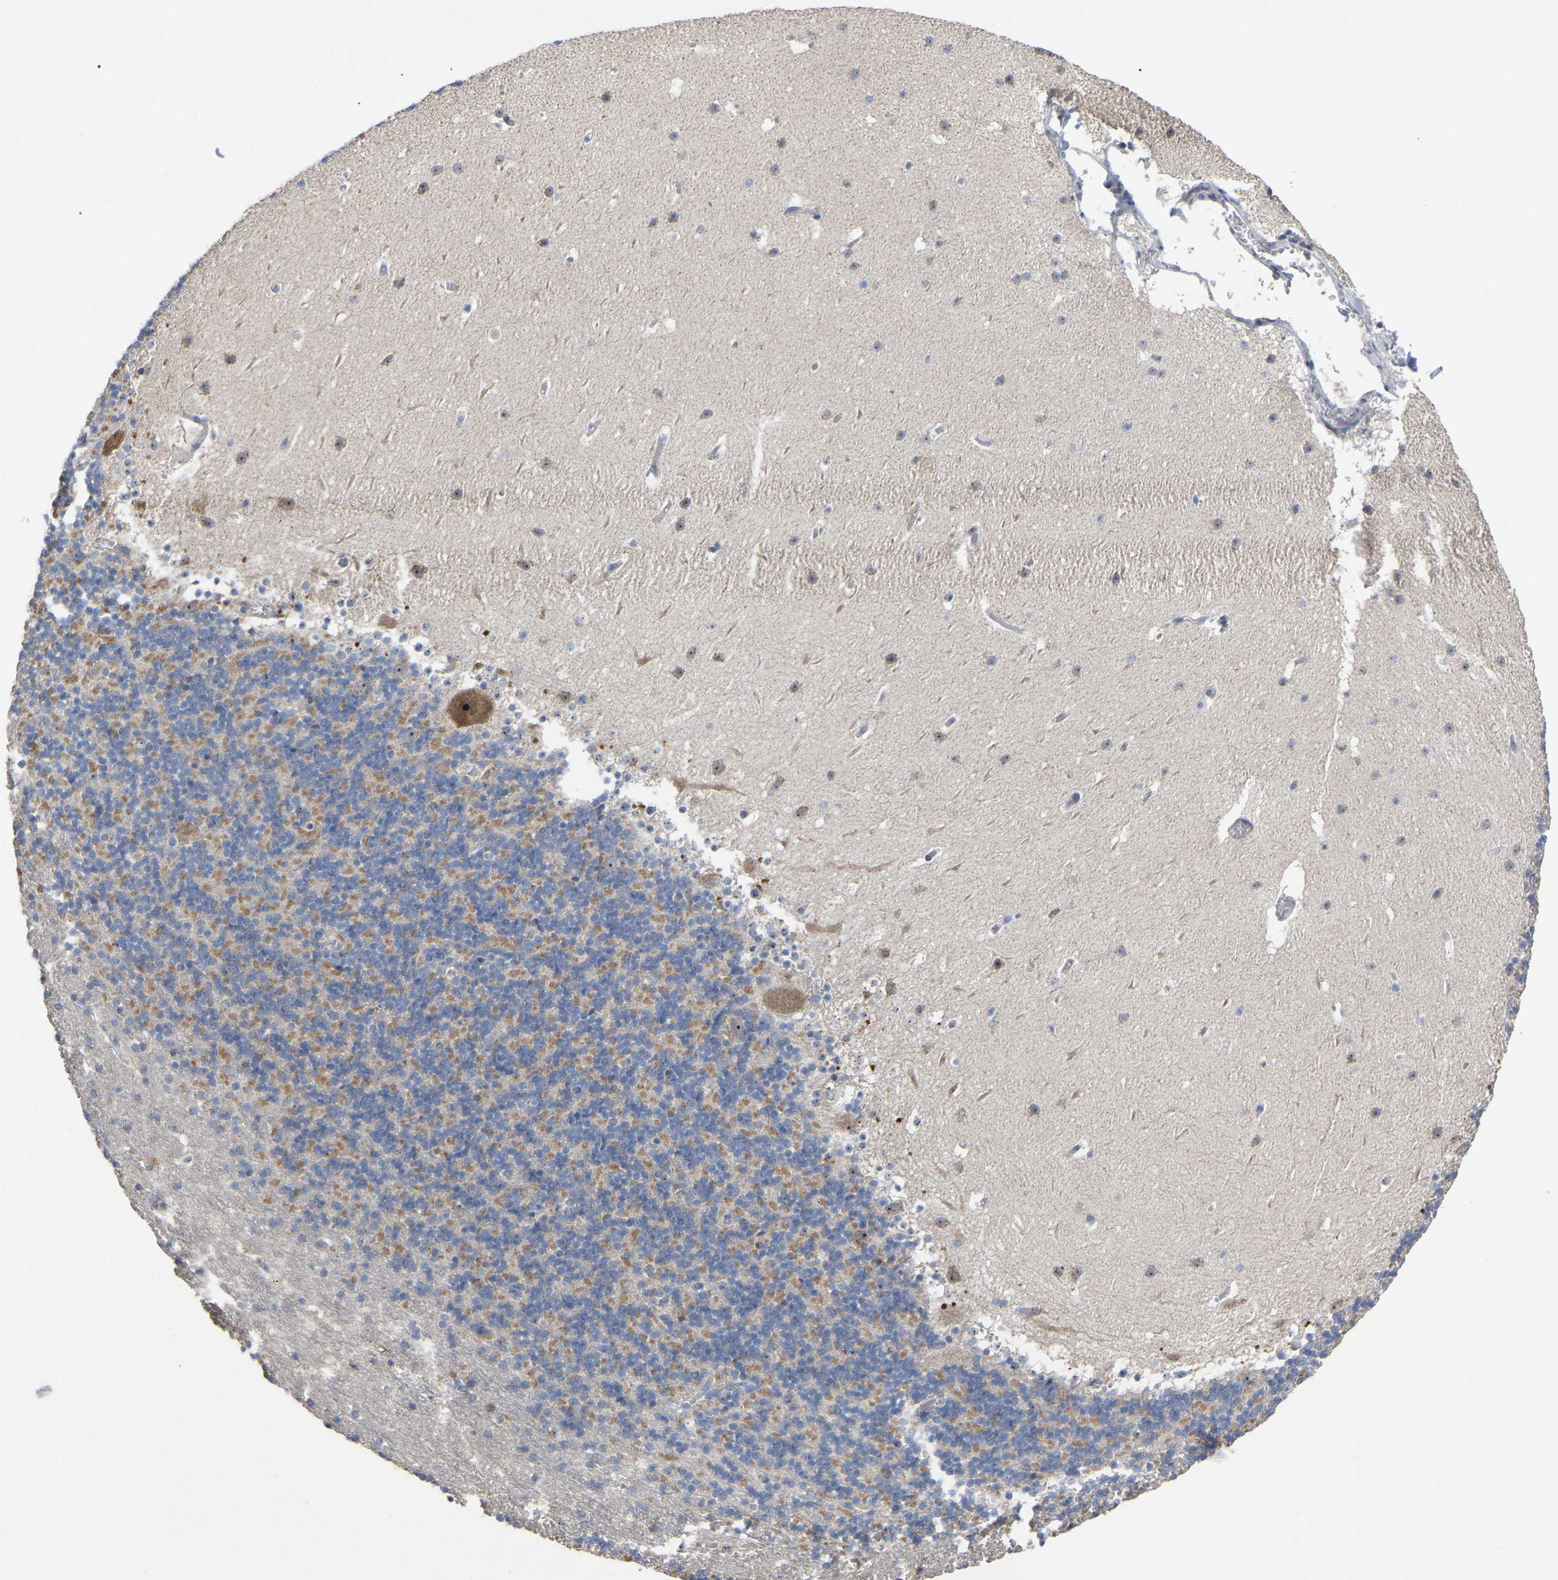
{"staining": {"intensity": "moderate", "quantity": "<25%", "location": "cytoplasmic/membranous"}, "tissue": "cerebellum", "cell_type": "Cells in granular layer", "image_type": "normal", "snomed": [{"axis": "morphology", "description": "Normal tissue, NOS"}, {"axis": "topography", "description": "Cerebellum"}], "caption": "Immunohistochemical staining of unremarkable human cerebellum demonstrates moderate cytoplasmic/membranous protein expression in approximately <25% of cells in granular layer.", "gene": "NOP53", "patient": {"sex": "male", "age": 45}}